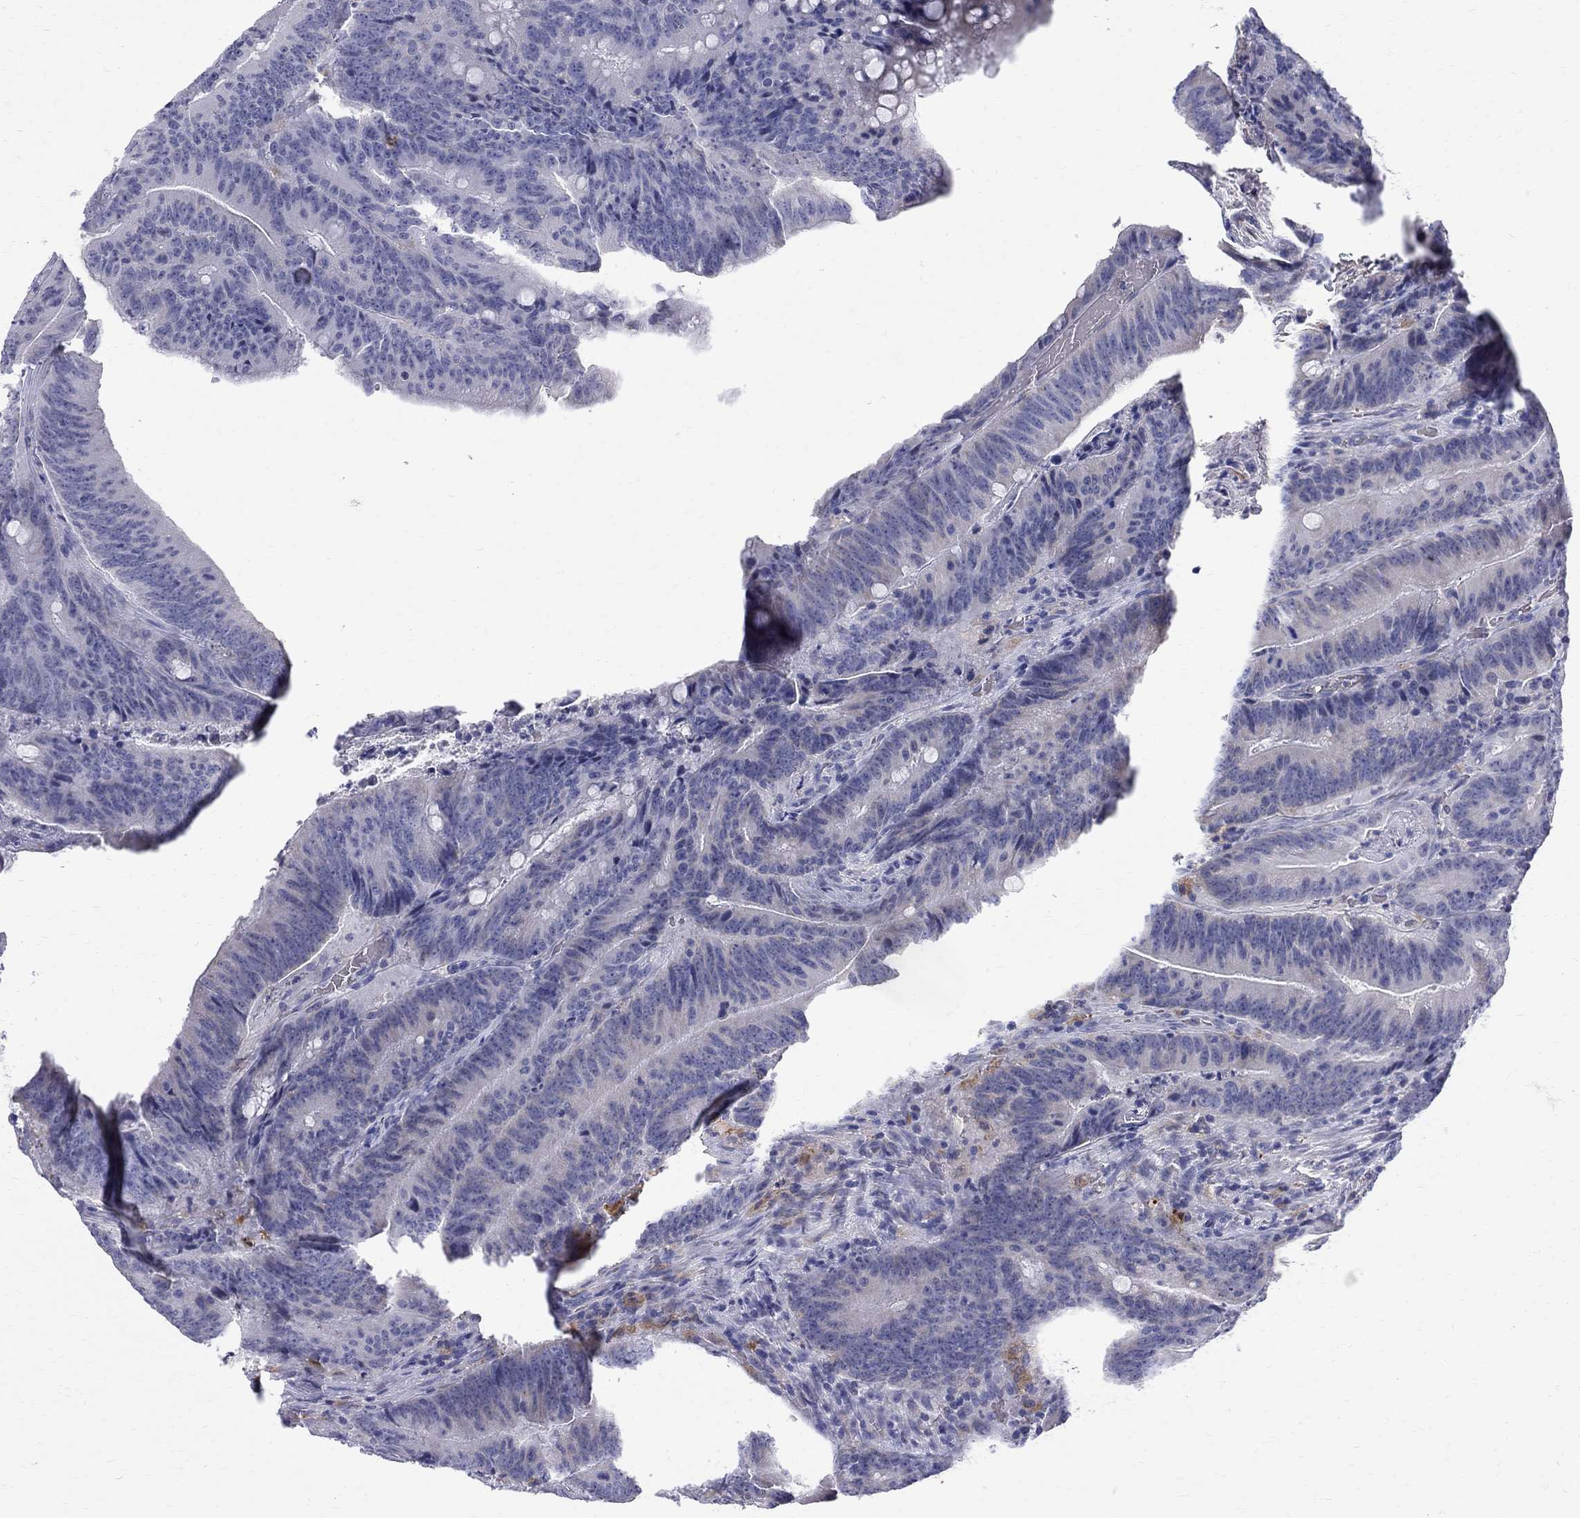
{"staining": {"intensity": "negative", "quantity": "none", "location": "none"}, "tissue": "colorectal cancer", "cell_type": "Tumor cells", "image_type": "cancer", "snomed": [{"axis": "morphology", "description": "Adenocarcinoma, NOS"}, {"axis": "topography", "description": "Colon"}], "caption": "Tumor cells are negative for brown protein staining in colorectal cancer.", "gene": "AGER", "patient": {"sex": "female", "age": 87}}